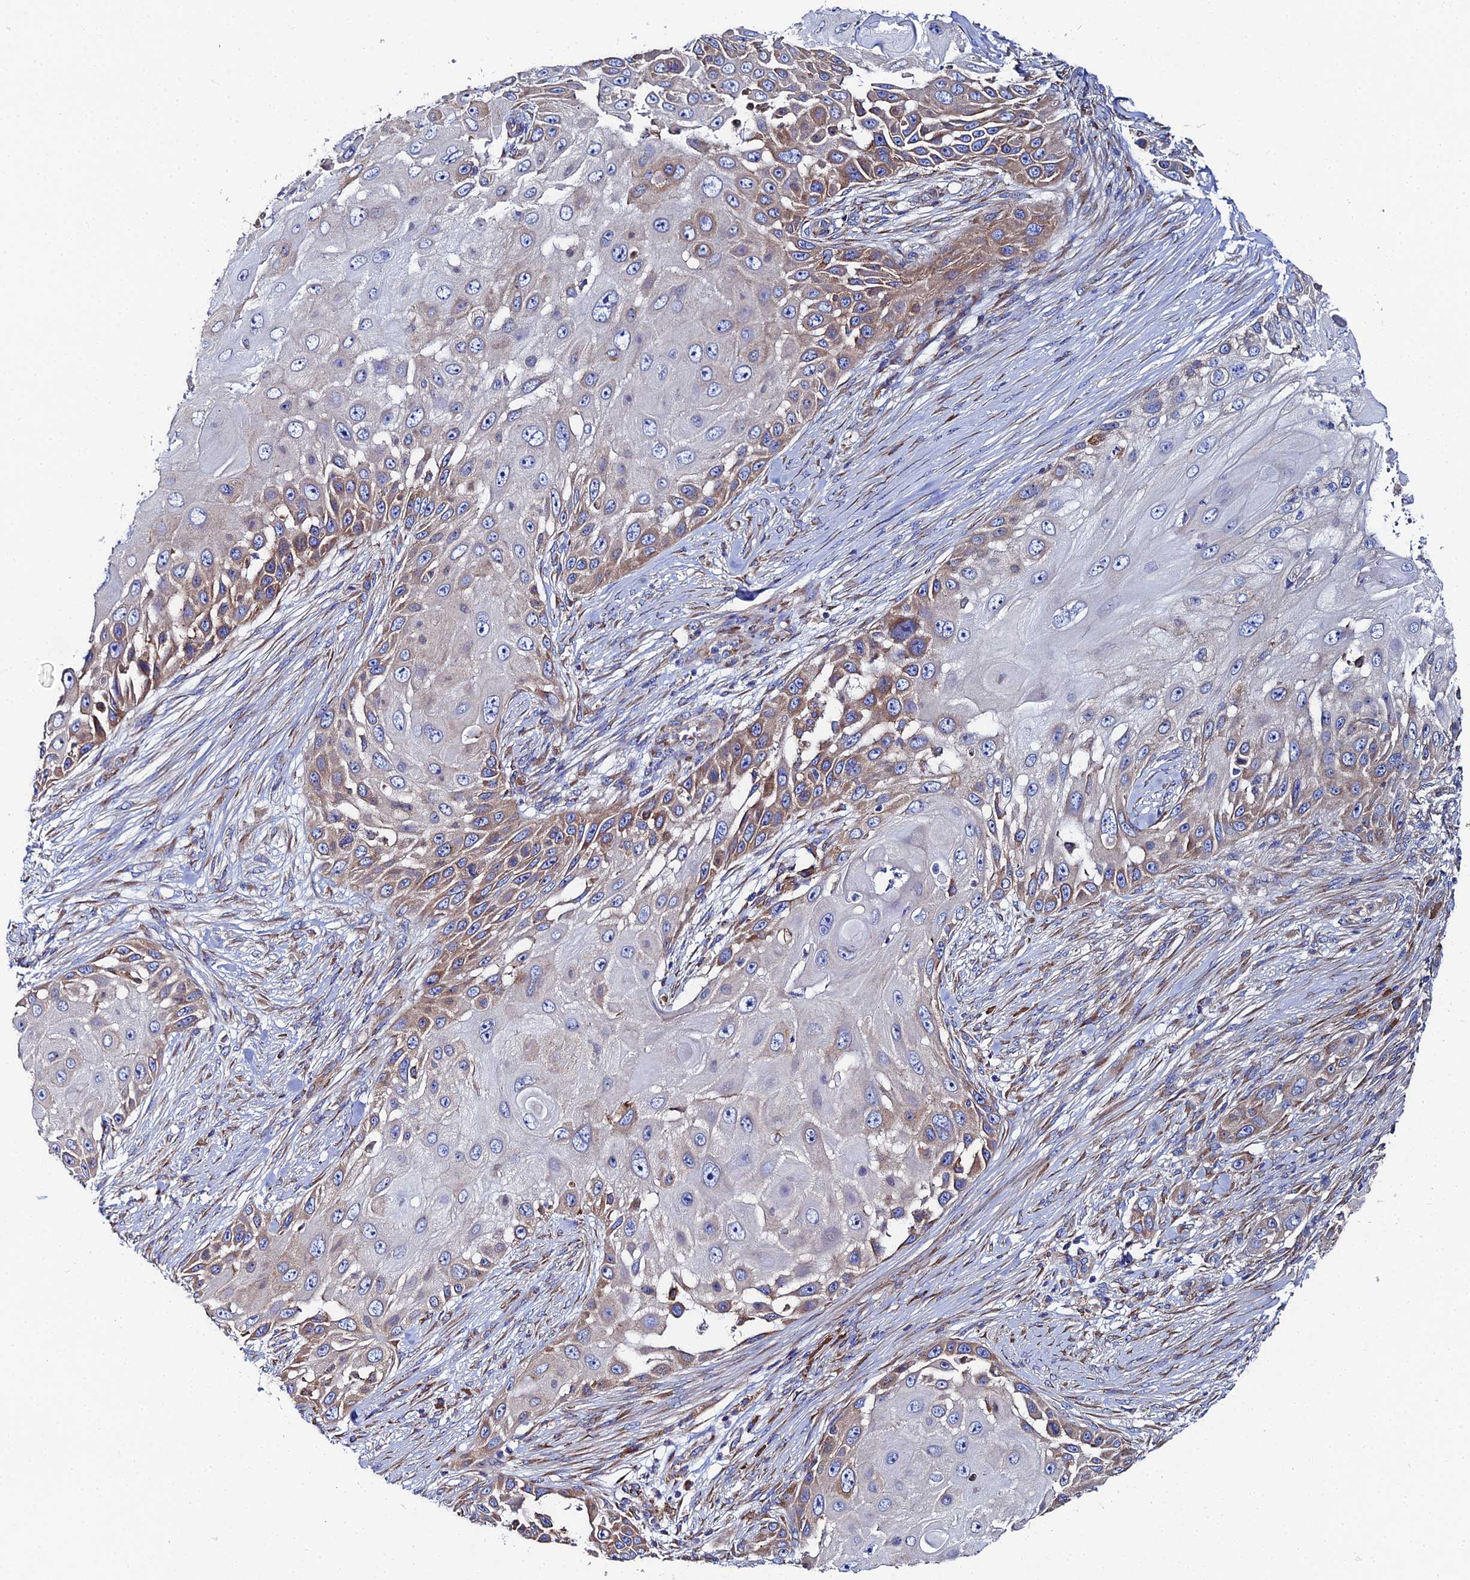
{"staining": {"intensity": "moderate", "quantity": "25%-75%", "location": "cytoplasmic/membranous"}, "tissue": "skin cancer", "cell_type": "Tumor cells", "image_type": "cancer", "snomed": [{"axis": "morphology", "description": "Squamous cell carcinoma, NOS"}, {"axis": "topography", "description": "Skin"}], "caption": "There is medium levels of moderate cytoplasmic/membranous staining in tumor cells of squamous cell carcinoma (skin), as demonstrated by immunohistochemical staining (brown color).", "gene": "CLCN3", "patient": {"sex": "female", "age": 44}}